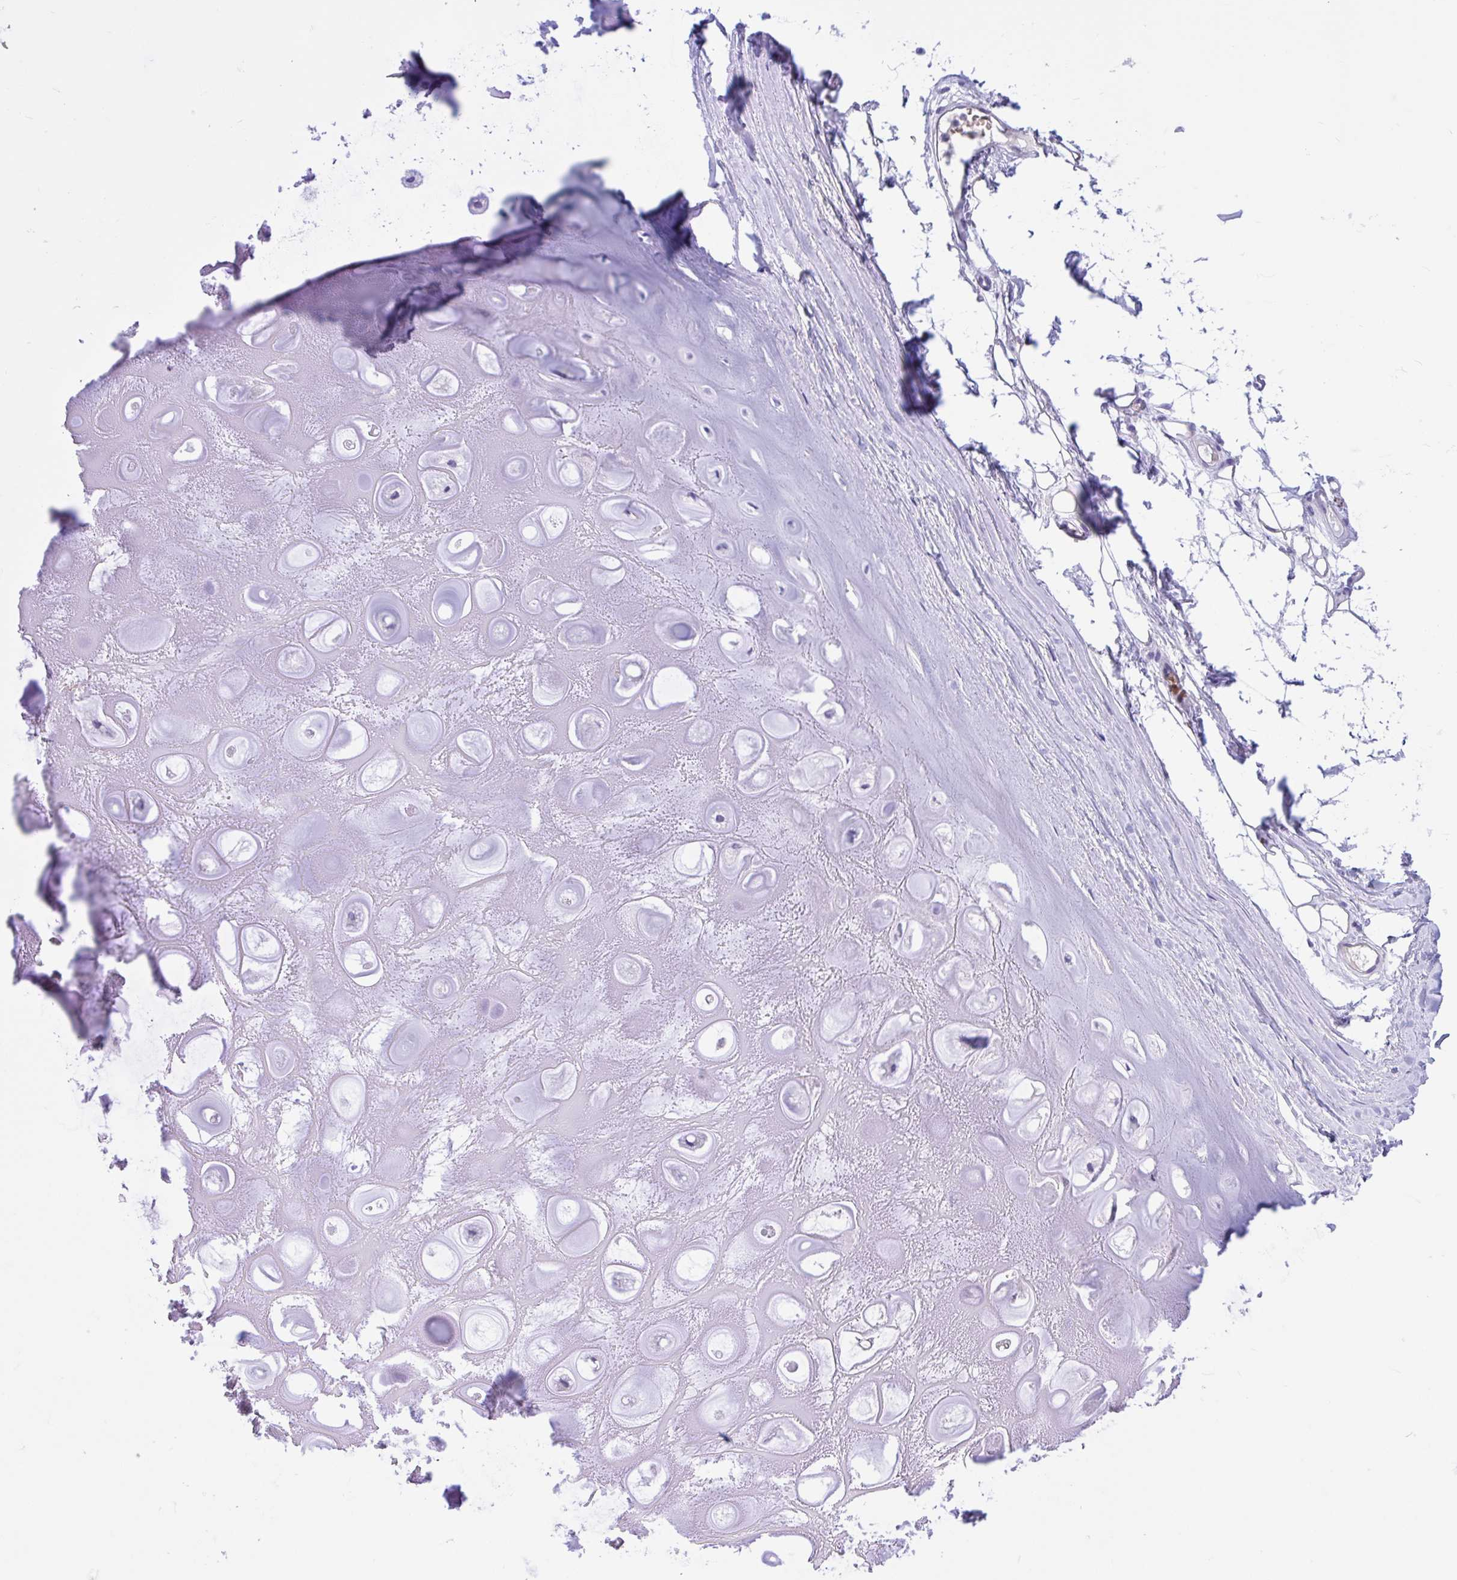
{"staining": {"intensity": "negative", "quantity": "none", "location": "none"}, "tissue": "adipose tissue", "cell_type": "Adipocytes", "image_type": "normal", "snomed": [{"axis": "morphology", "description": "Normal tissue, NOS"}, {"axis": "topography", "description": "Lymph node"}, {"axis": "topography", "description": "Cartilage tissue"}, {"axis": "topography", "description": "Nasopharynx"}], "caption": "Immunohistochemical staining of benign adipose tissue exhibits no significant positivity in adipocytes. (Brightfield microscopy of DAB (3,3'-diaminobenzidine) immunohistochemistry at high magnification).", "gene": "TMEM79", "patient": {"sex": "male", "age": 63}}